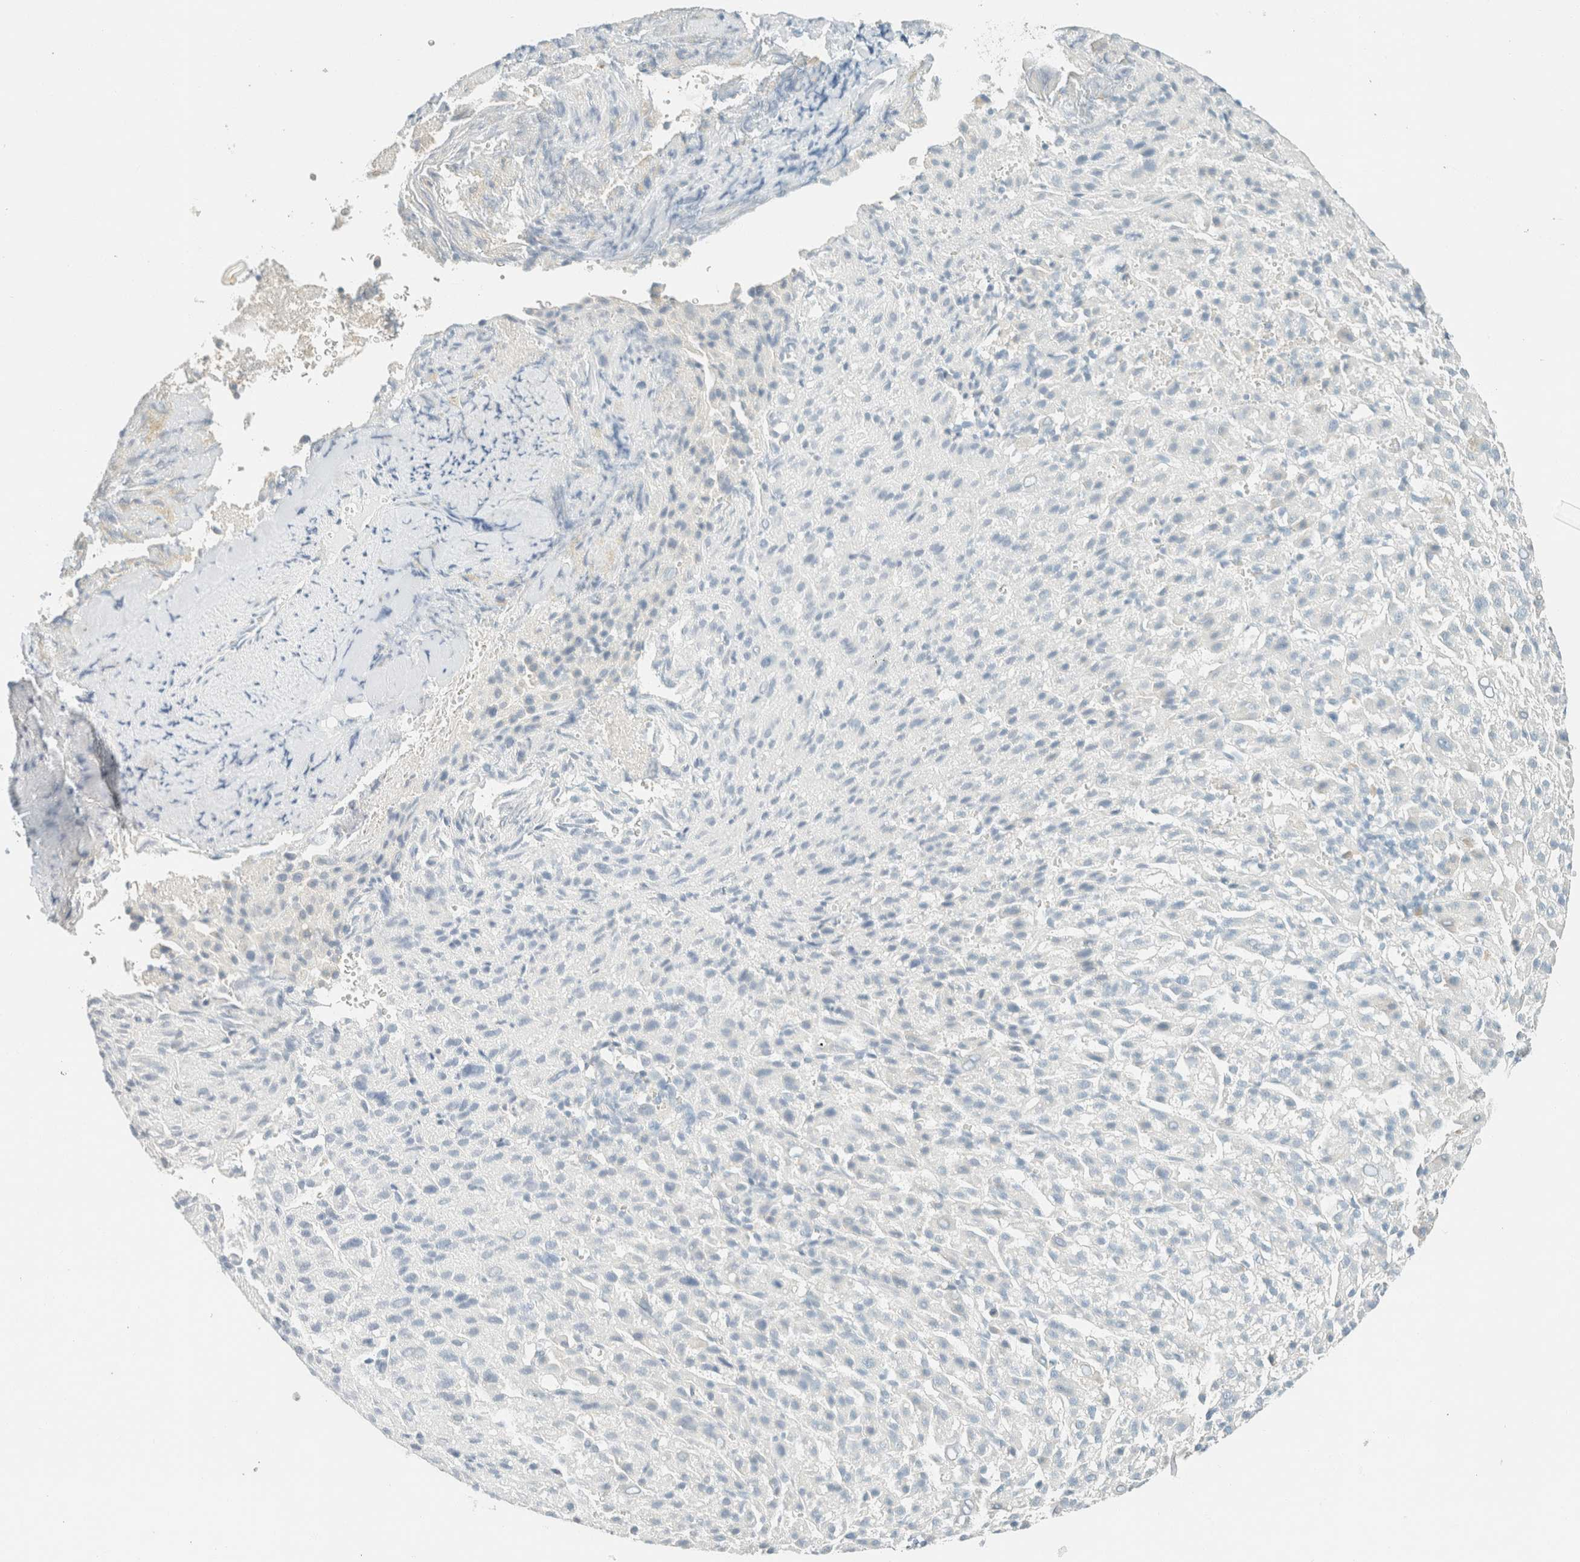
{"staining": {"intensity": "negative", "quantity": "none", "location": "none"}, "tissue": "liver cancer", "cell_type": "Tumor cells", "image_type": "cancer", "snomed": [{"axis": "morphology", "description": "Carcinoma, Hepatocellular, NOS"}, {"axis": "topography", "description": "Liver"}], "caption": "Immunohistochemical staining of liver cancer demonstrates no significant expression in tumor cells.", "gene": "GPA33", "patient": {"sex": "female", "age": 58}}